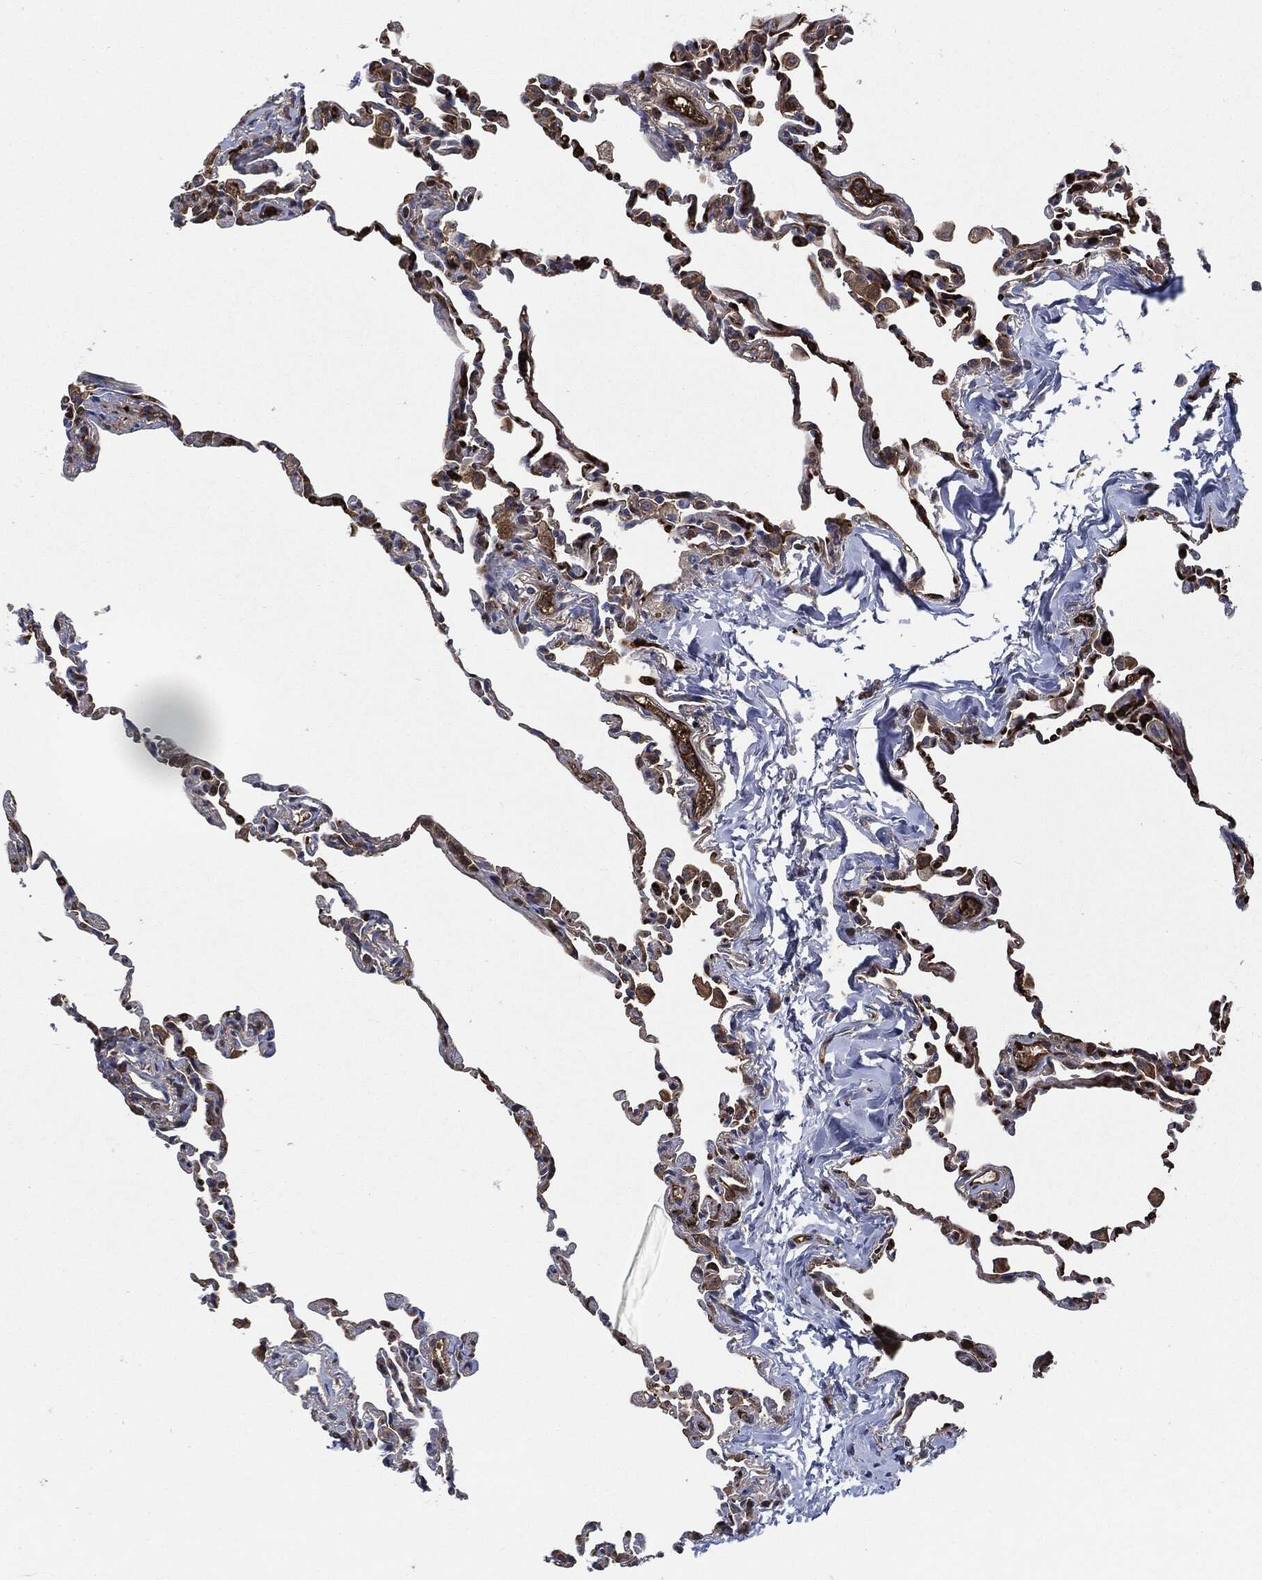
{"staining": {"intensity": "moderate", "quantity": "25%-75%", "location": "cytoplasmic/membranous"}, "tissue": "lung", "cell_type": "Alveolar cells", "image_type": "normal", "snomed": [{"axis": "morphology", "description": "Normal tissue, NOS"}, {"axis": "topography", "description": "Lung"}], "caption": "IHC (DAB) staining of benign human lung demonstrates moderate cytoplasmic/membranous protein positivity in approximately 25%-75% of alveolar cells. (DAB IHC with brightfield microscopy, high magnification).", "gene": "PRDX2", "patient": {"sex": "female", "age": 57}}